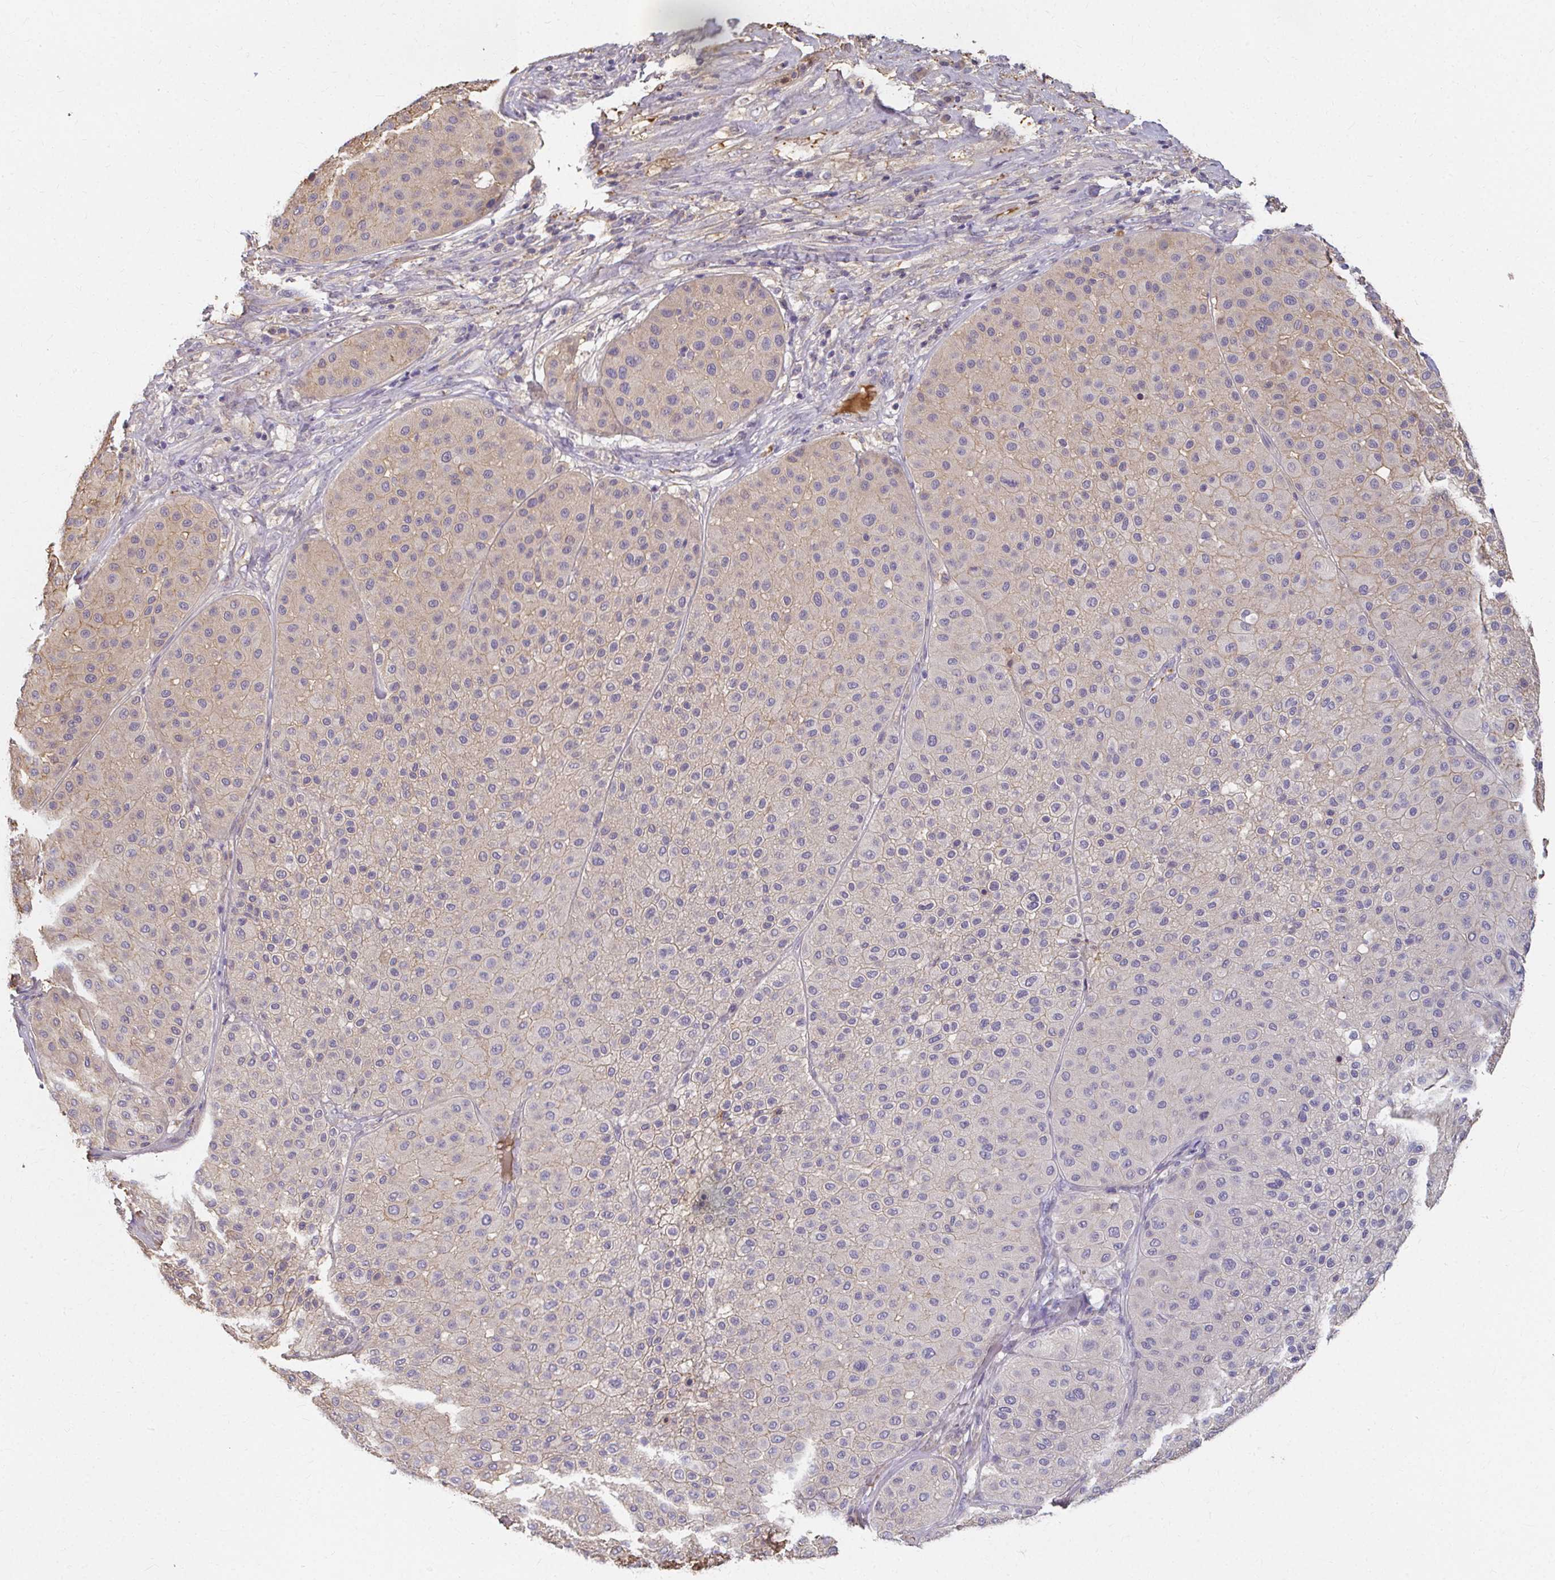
{"staining": {"intensity": "negative", "quantity": "none", "location": "none"}, "tissue": "melanoma", "cell_type": "Tumor cells", "image_type": "cancer", "snomed": [{"axis": "morphology", "description": "Malignant melanoma, Metastatic site"}, {"axis": "topography", "description": "Smooth muscle"}], "caption": "A high-resolution micrograph shows IHC staining of melanoma, which displays no significant positivity in tumor cells. Brightfield microscopy of immunohistochemistry stained with DAB (3,3'-diaminobenzidine) (brown) and hematoxylin (blue), captured at high magnification.", "gene": "LOXL4", "patient": {"sex": "male", "age": 41}}